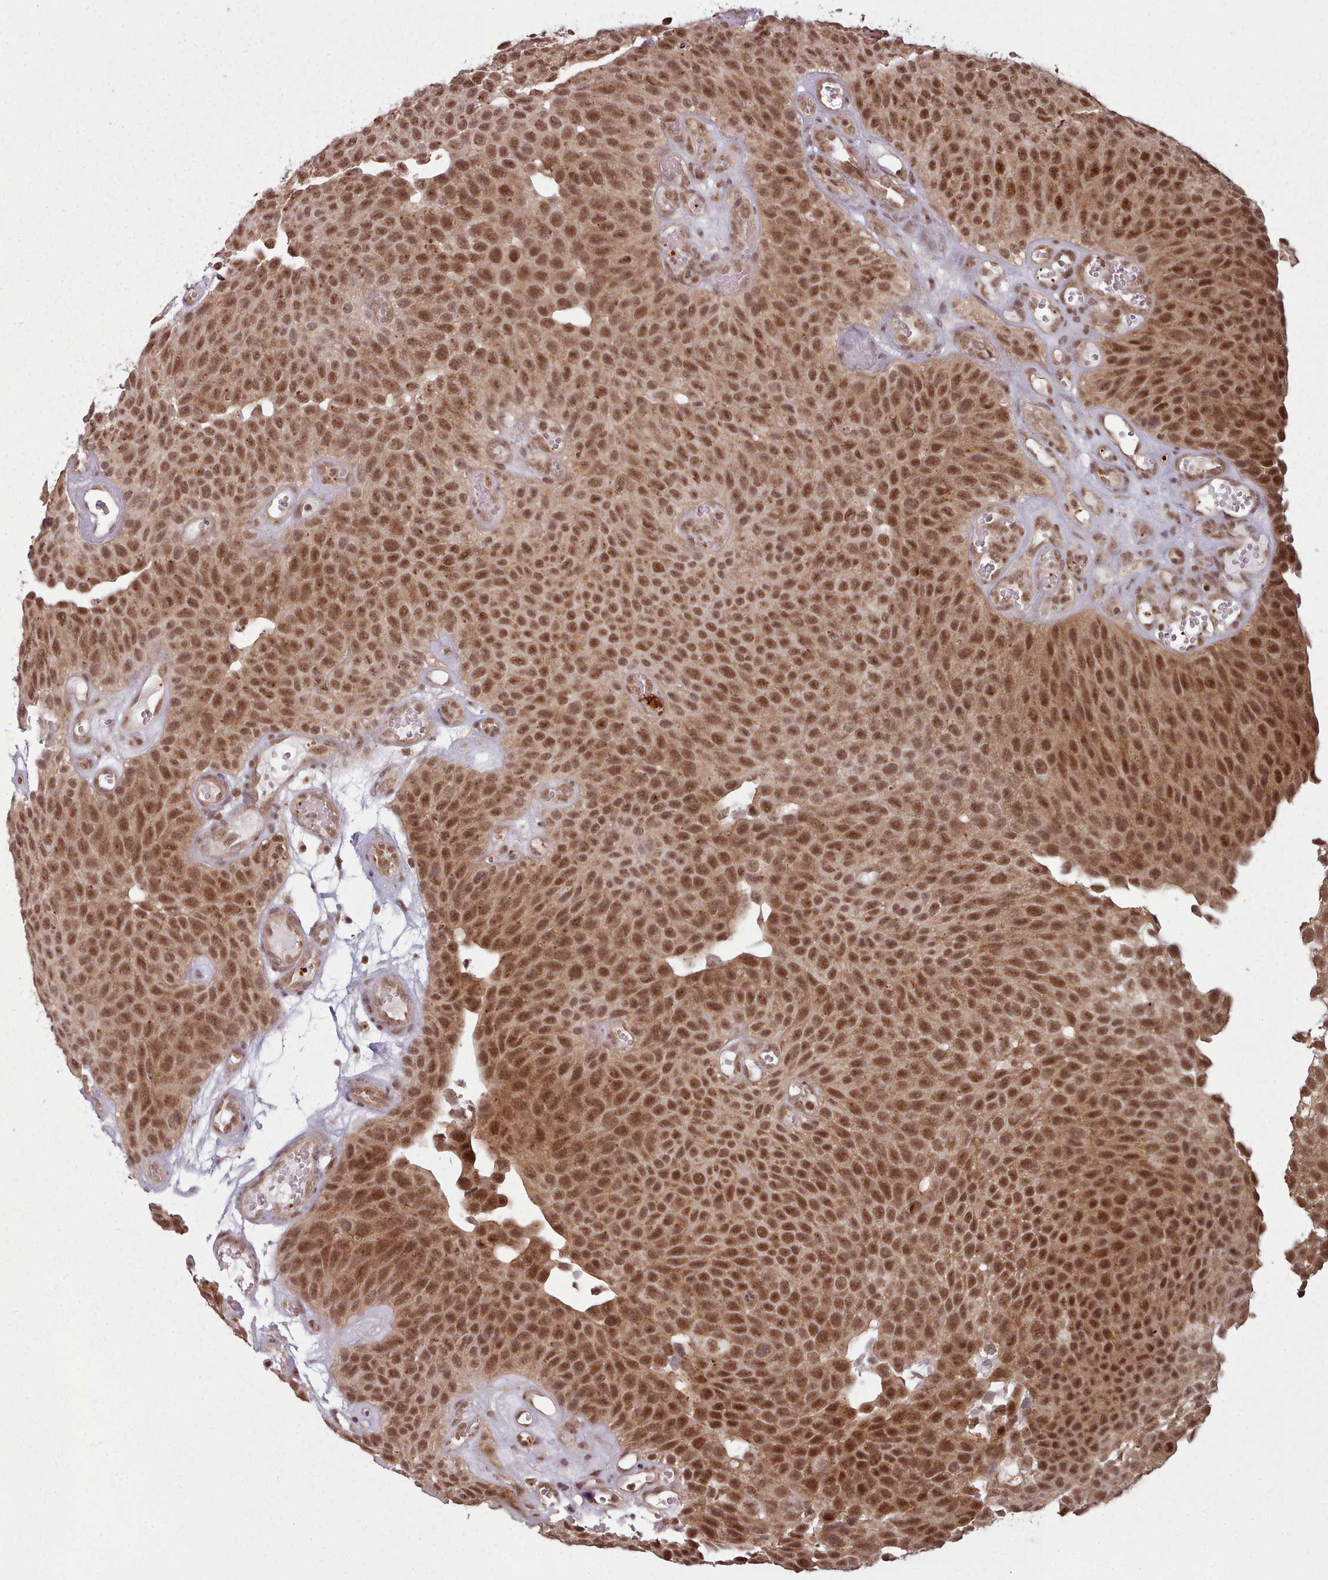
{"staining": {"intensity": "moderate", "quantity": ">75%", "location": "nuclear"}, "tissue": "urothelial cancer", "cell_type": "Tumor cells", "image_type": "cancer", "snomed": [{"axis": "morphology", "description": "Urothelial carcinoma, Low grade"}, {"axis": "topography", "description": "Urinary bladder"}], "caption": "A brown stain shows moderate nuclear positivity of a protein in urothelial carcinoma (low-grade) tumor cells. (Brightfield microscopy of DAB IHC at high magnification).", "gene": "DHX8", "patient": {"sex": "male", "age": 89}}